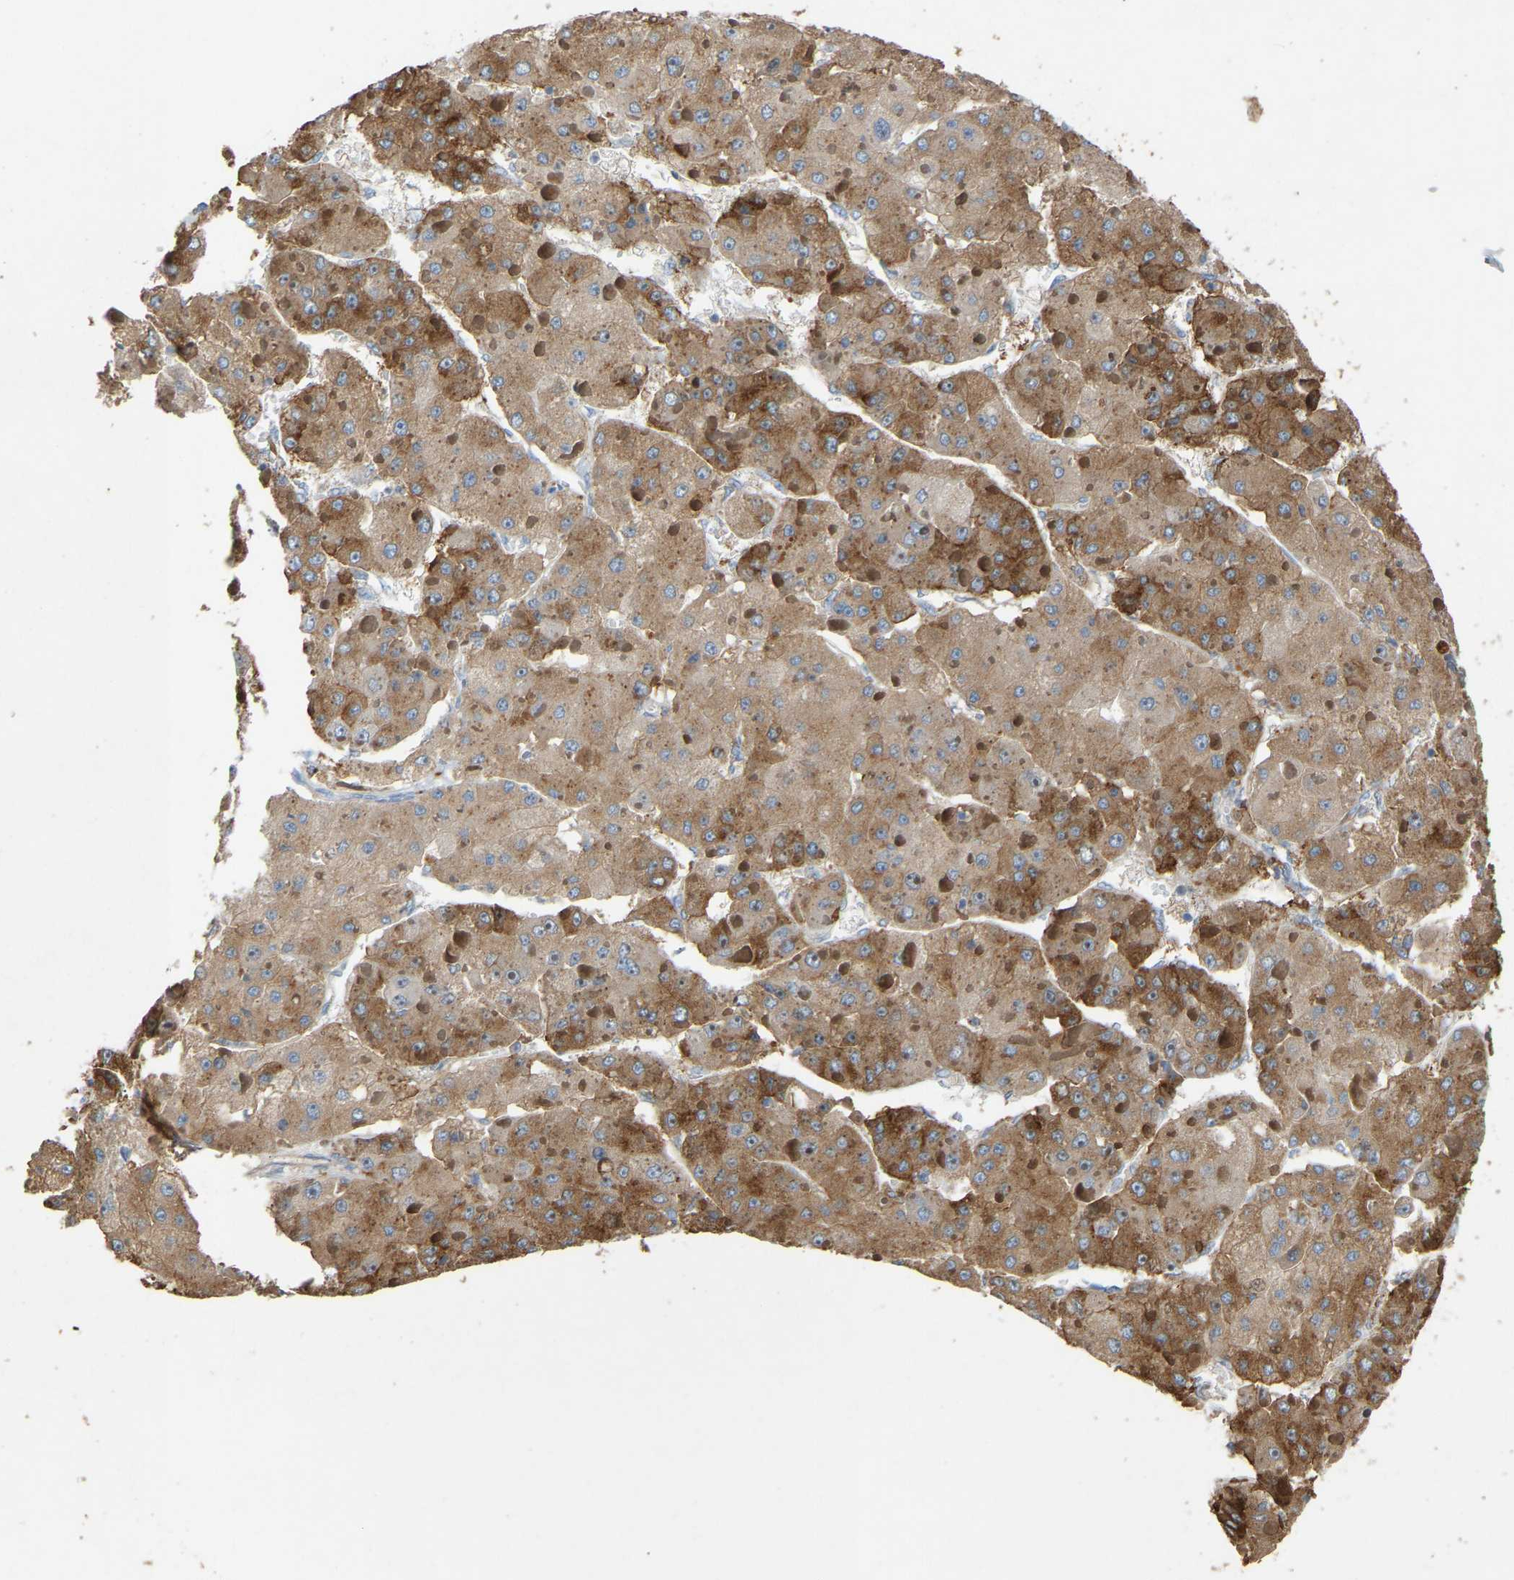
{"staining": {"intensity": "moderate", "quantity": ">75%", "location": "cytoplasmic/membranous"}, "tissue": "liver cancer", "cell_type": "Tumor cells", "image_type": "cancer", "snomed": [{"axis": "morphology", "description": "Carcinoma, Hepatocellular, NOS"}, {"axis": "topography", "description": "Liver"}], "caption": "Immunohistochemistry (IHC) photomicrograph of hepatocellular carcinoma (liver) stained for a protein (brown), which exhibits medium levels of moderate cytoplasmic/membranous expression in about >75% of tumor cells.", "gene": "RGP1", "patient": {"sex": "female", "age": 73}}